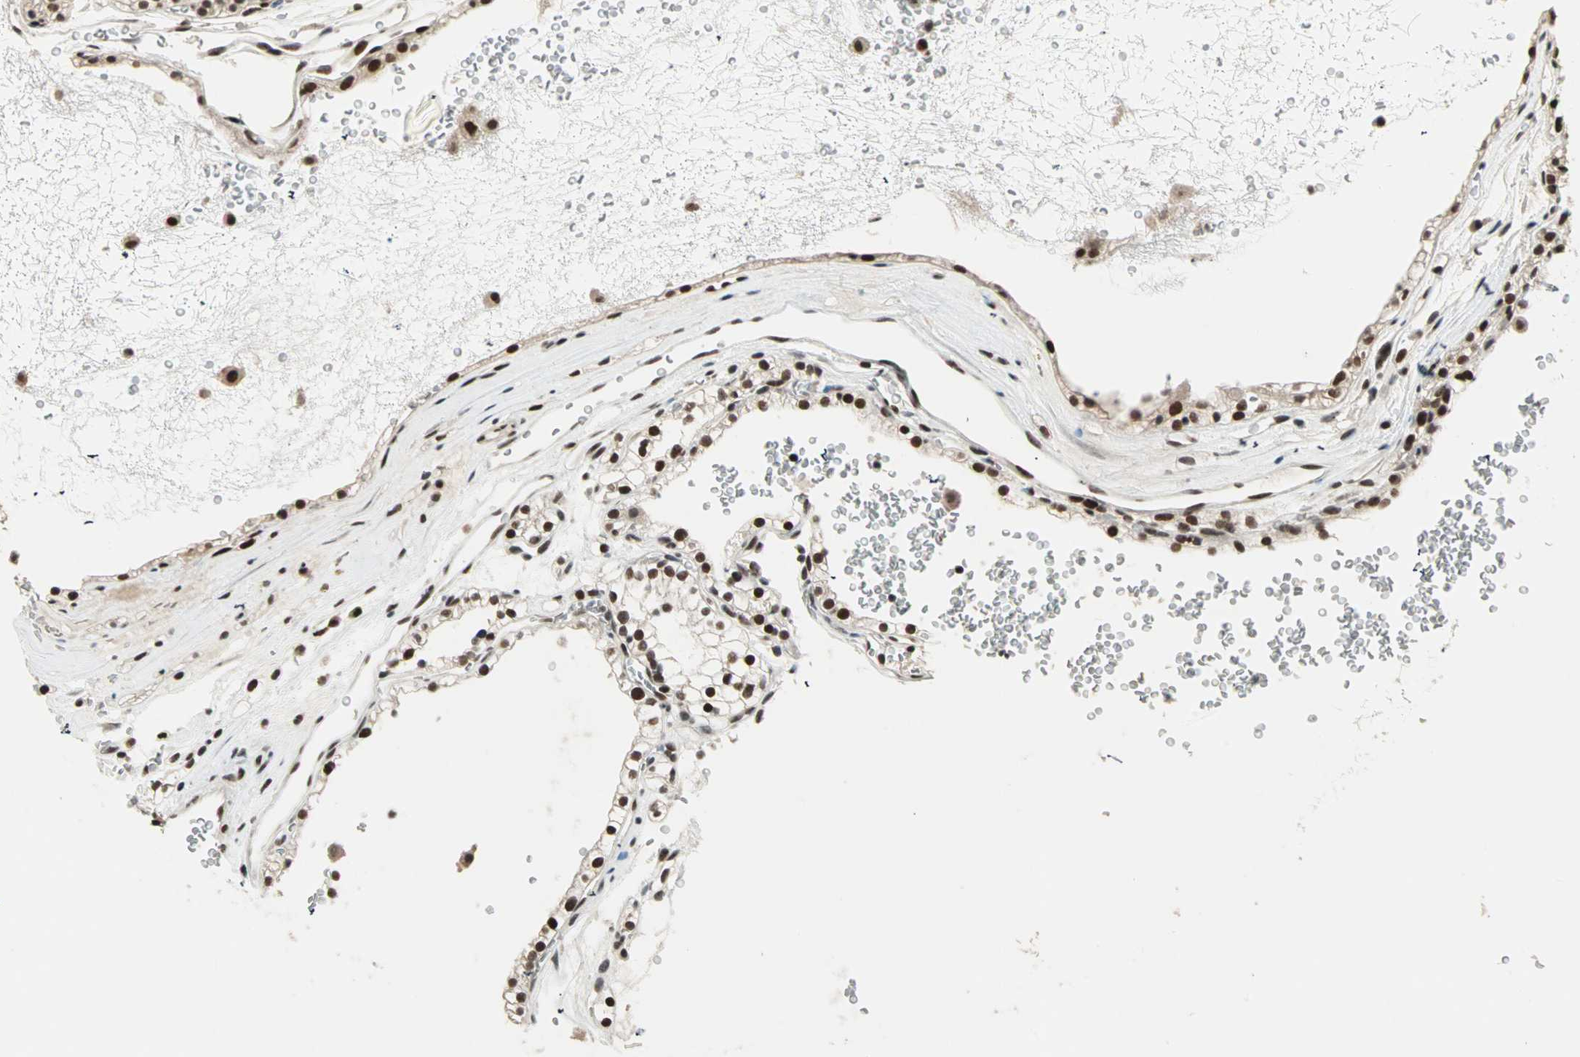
{"staining": {"intensity": "strong", "quantity": ">75%", "location": "nuclear"}, "tissue": "renal cancer", "cell_type": "Tumor cells", "image_type": "cancer", "snomed": [{"axis": "morphology", "description": "Adenocarcinoma, NOS"}, {"axis": "topography", "description": "Kidney"}], "caption": "Protein staining reveals strong nuclear staining in approximately >75% of tumor cells in renal cancer. (IHC, brightfield microscopy, high magnification).", "gene": "MDC1", "patient": {"sex": "female", "age": 41}}